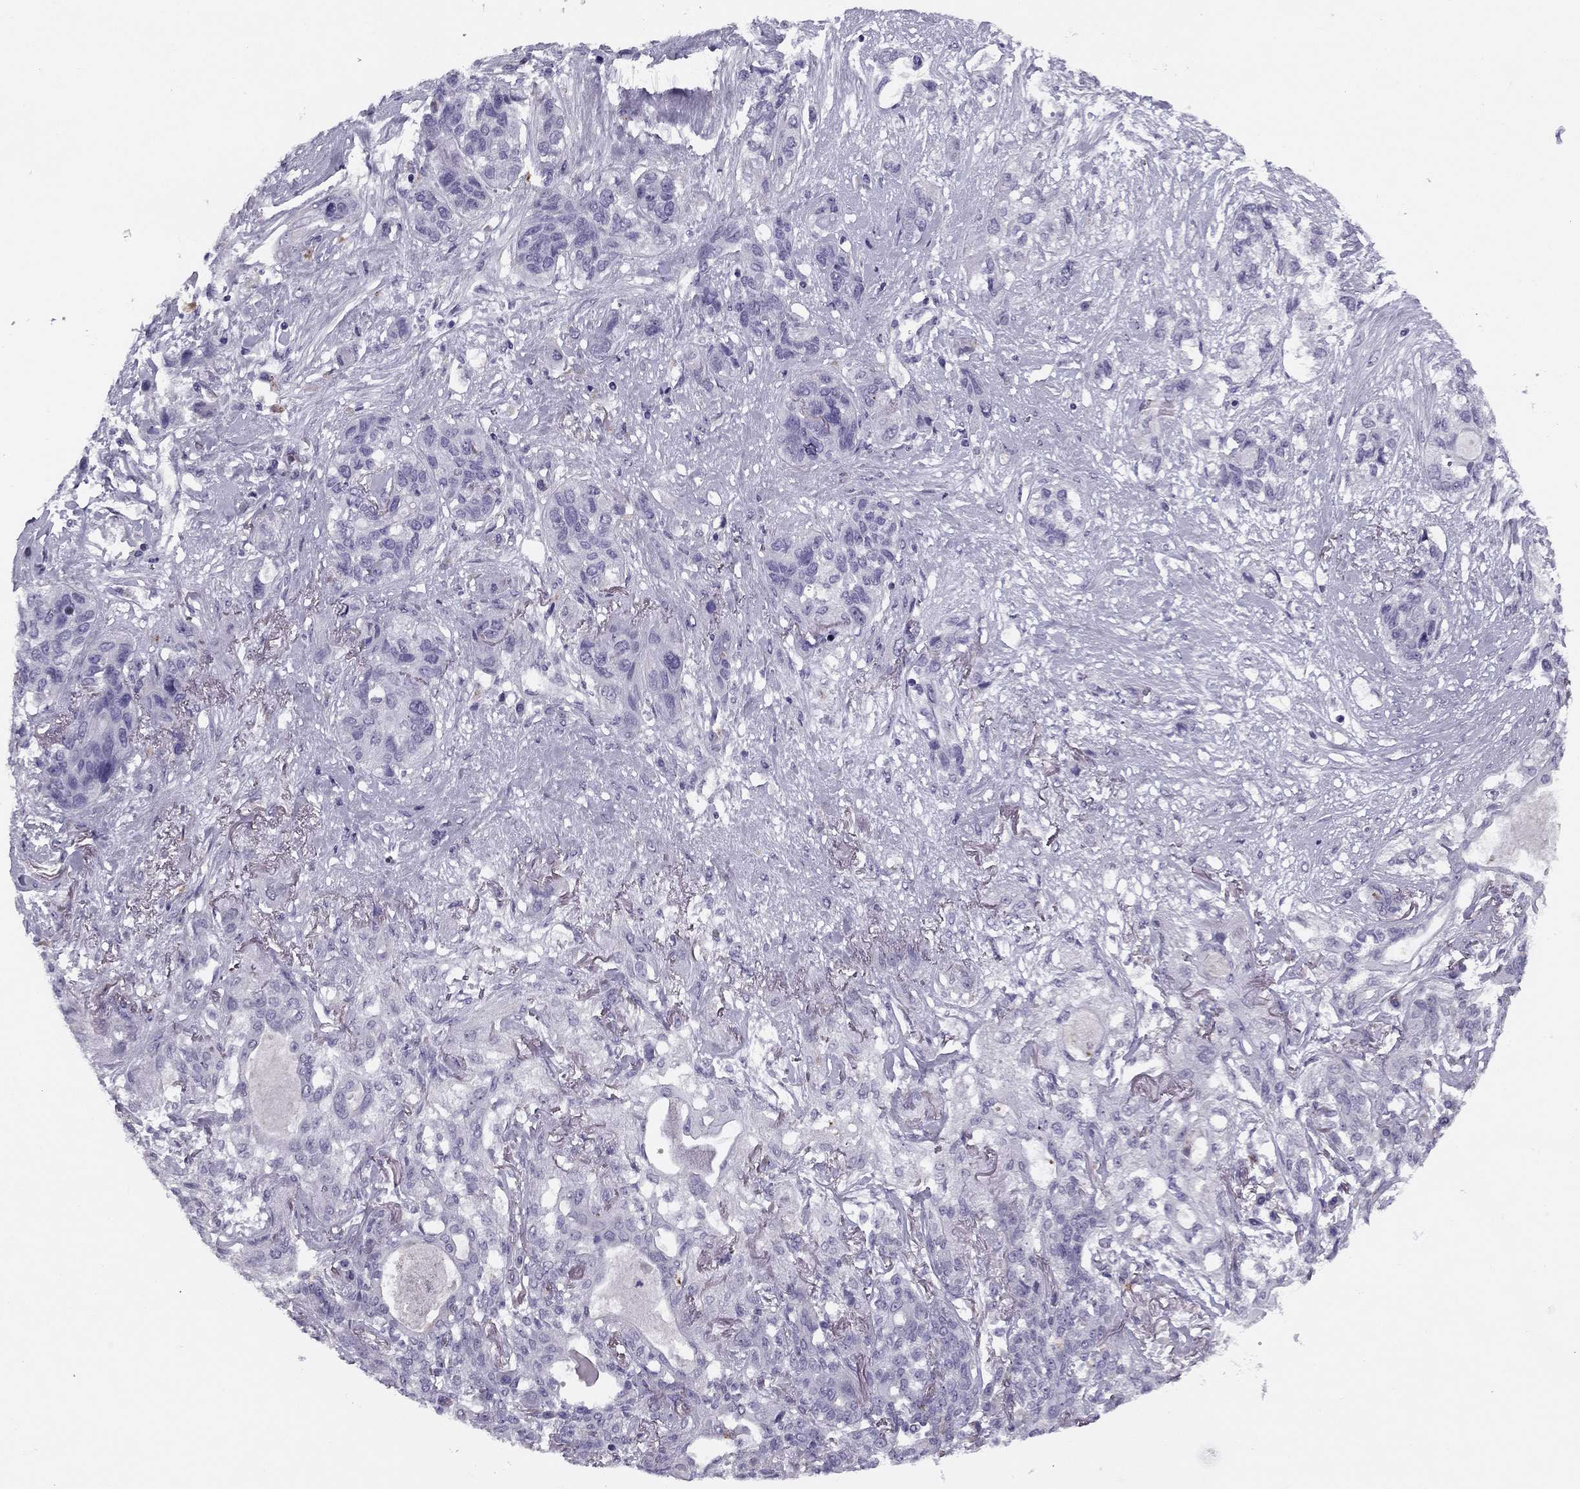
{"staining": {"intensity": "negative", "quantity": "none", "location": "none"}, "tissue": "lung cancer", "cell_type": "Tumor cells", "image_type": "cancer", "snomed": [{"axis": "morphology", "description": "Squamous cell carcinoma, NOS"}, {"axis": "topography", "description": "Lung"}], "caption": "Immunohistochemical staining of lung squamous cell carcinoma shows no significant positivity in tumor cells.", "gene": "MC5R", "patient": {"sex": "female", "age": 70}}